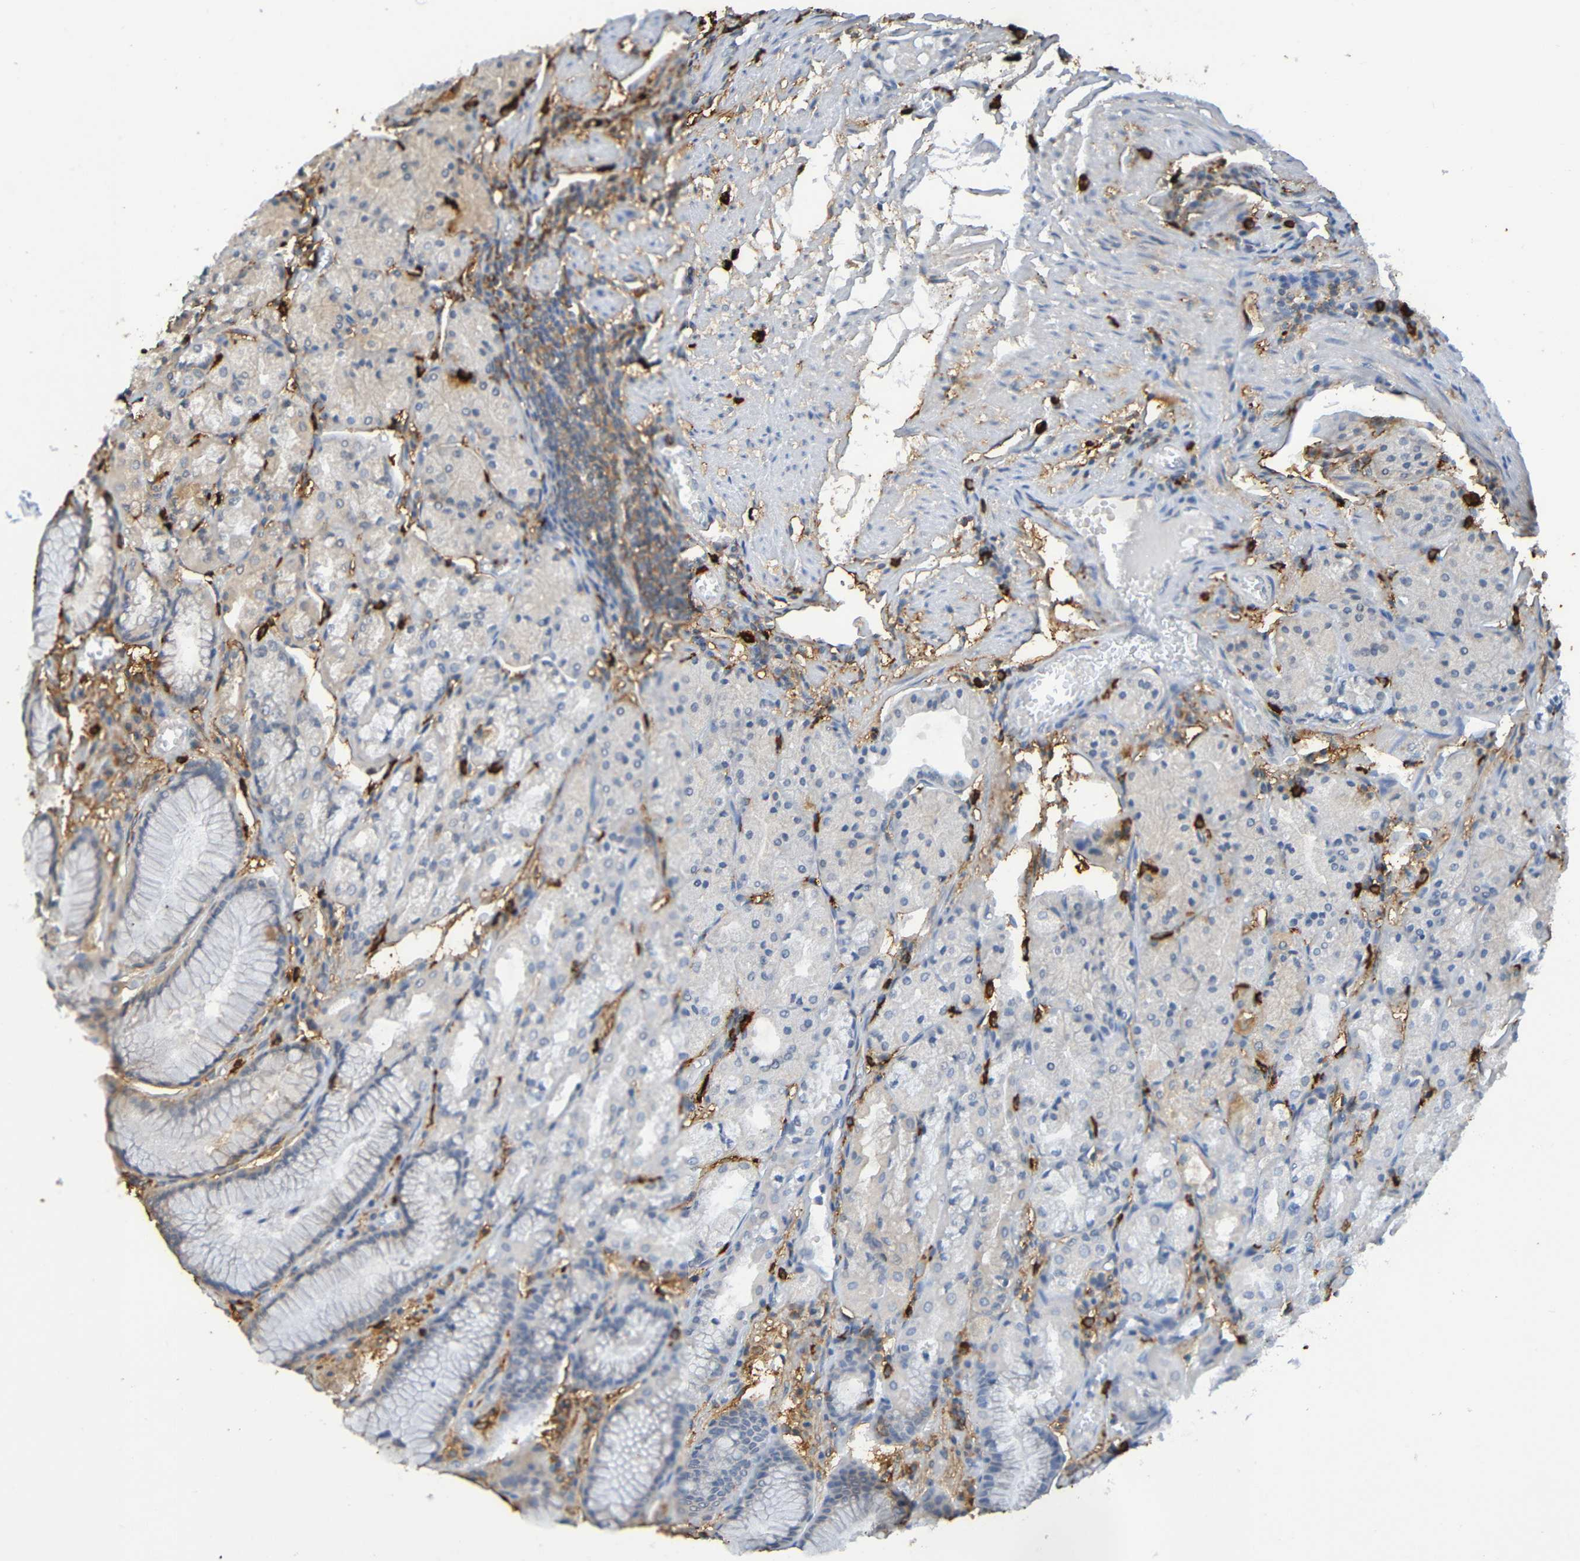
{"staining": {"intensity": "weak", "quantity": "<25%", "location": "cytoplasmic/membranous"}, "tissue": "stomach", "cell_type": "Glandular cells", "image_type": "normal", "snomed": [{"axis": "morphology", "description": "Normal tissue, NOS"}, {"axis": "topography", "description": "Stomach, upper"}], "caption": "Protein analysis of normal stomach shows no significant positivity in glandular cells. (Stains: DAB (3,3'-diaminobenzidine) IHC with hematoxylin counter stain, Microscopy: brightfield microscopy at high magnification).", "gene": "C3AR1", "patient": {"sex": "male", "age": 72}}